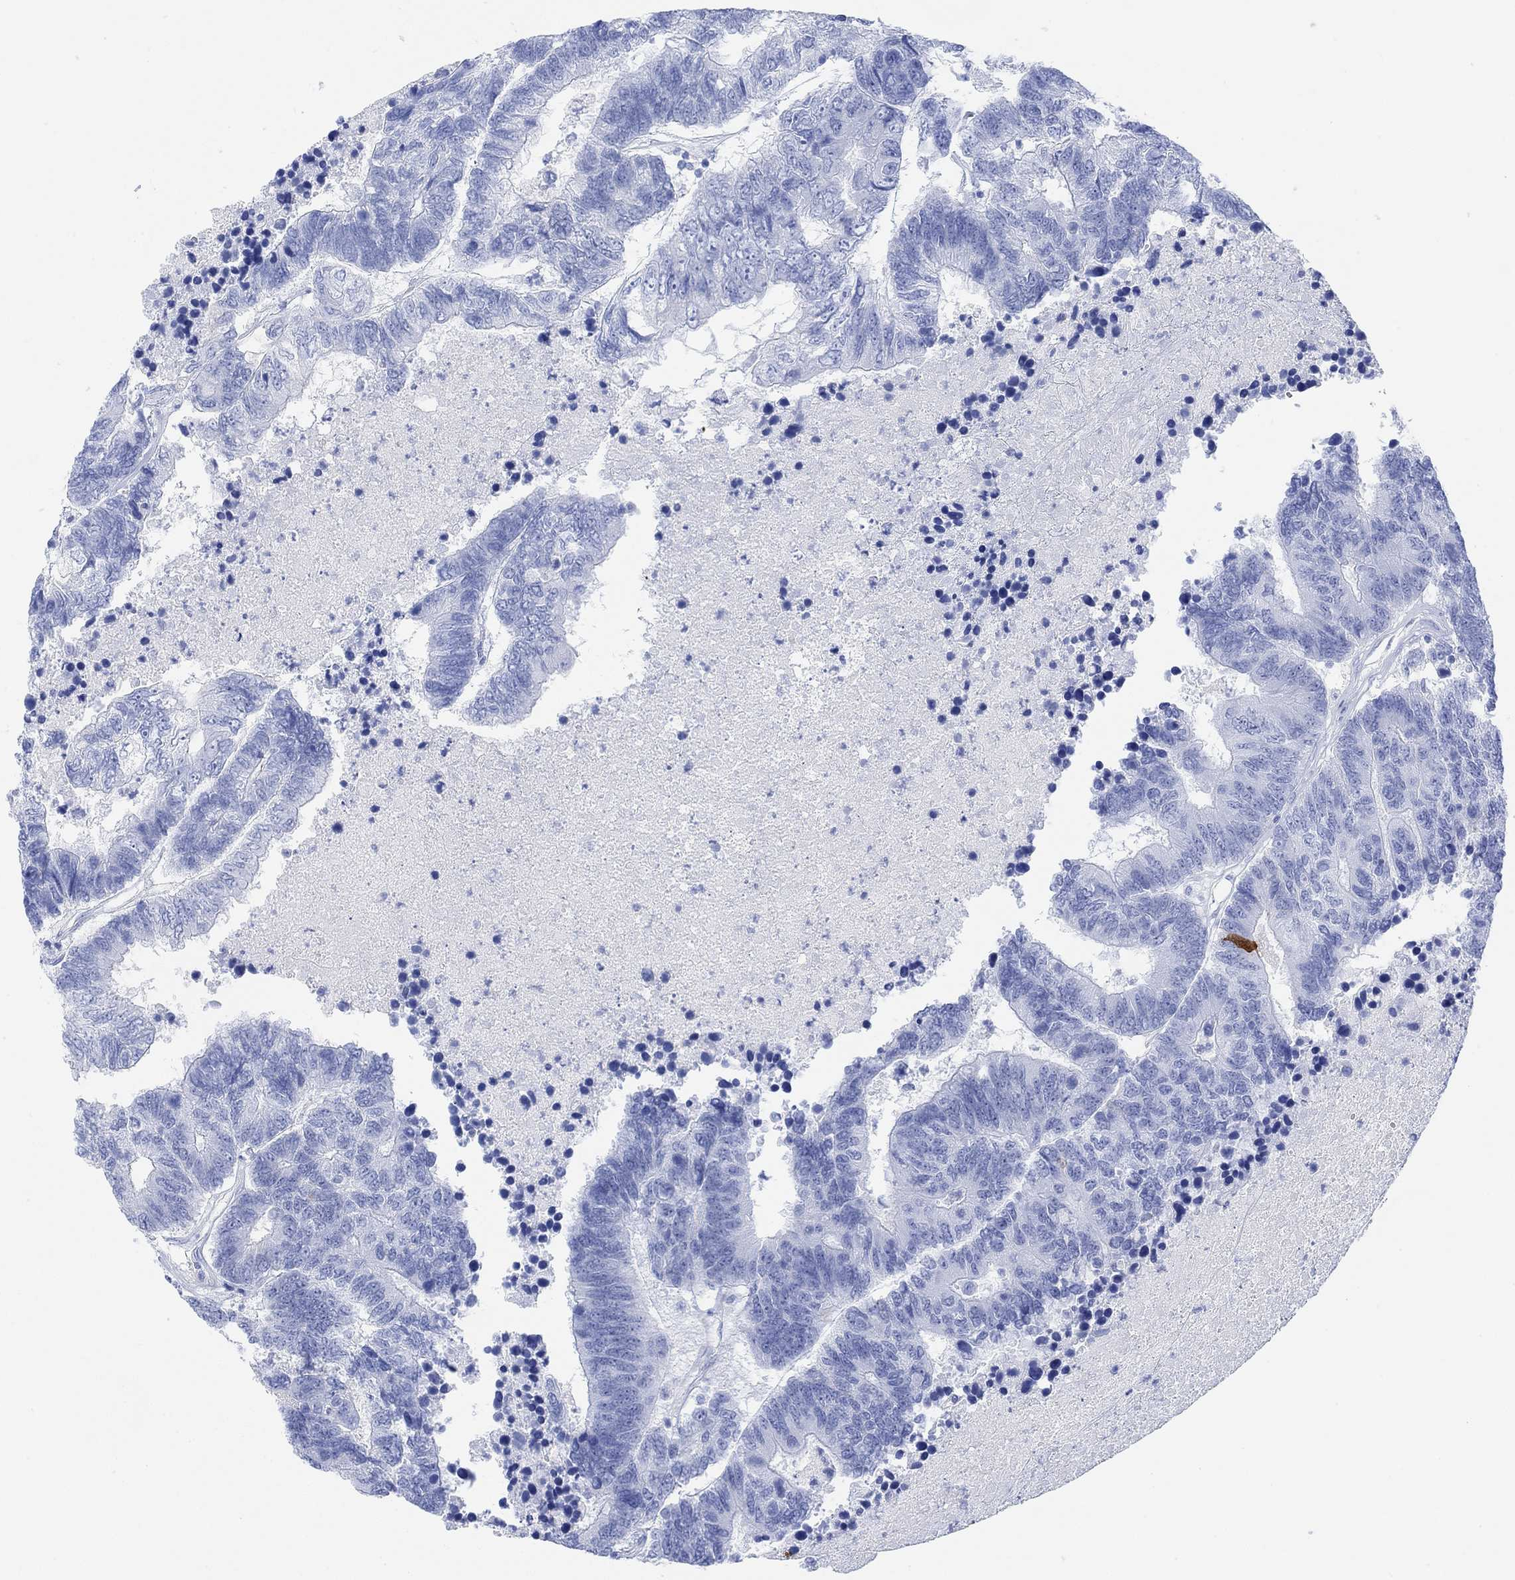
{"staining": {"intensity": "strong", "quantity": "<25%", "location": "cytoplasmic/membranous,nuclear"}, "tissue": "colorectal cancer", "cell_type": "Tumor cells", "image_type": "cancer", "snomed": [{"axis": "morphology", "description": "Adenocarcinoma, NOS"}, {"axis": "topography", "description": "Colon"}], "caption": "Colorectal cancer stained with DAB (3,3'-diaminobenzidine) immunohistochemistry (IHC) exhibits medium levels of strong cytoplasmic/membranous and nuclear staining in approximately <25% of tumor cells. (Brightfield microscopy of DAB IHC at high magnification).", "gene": "TPPP3", "patient": {"sex": "female", "age": 48}}